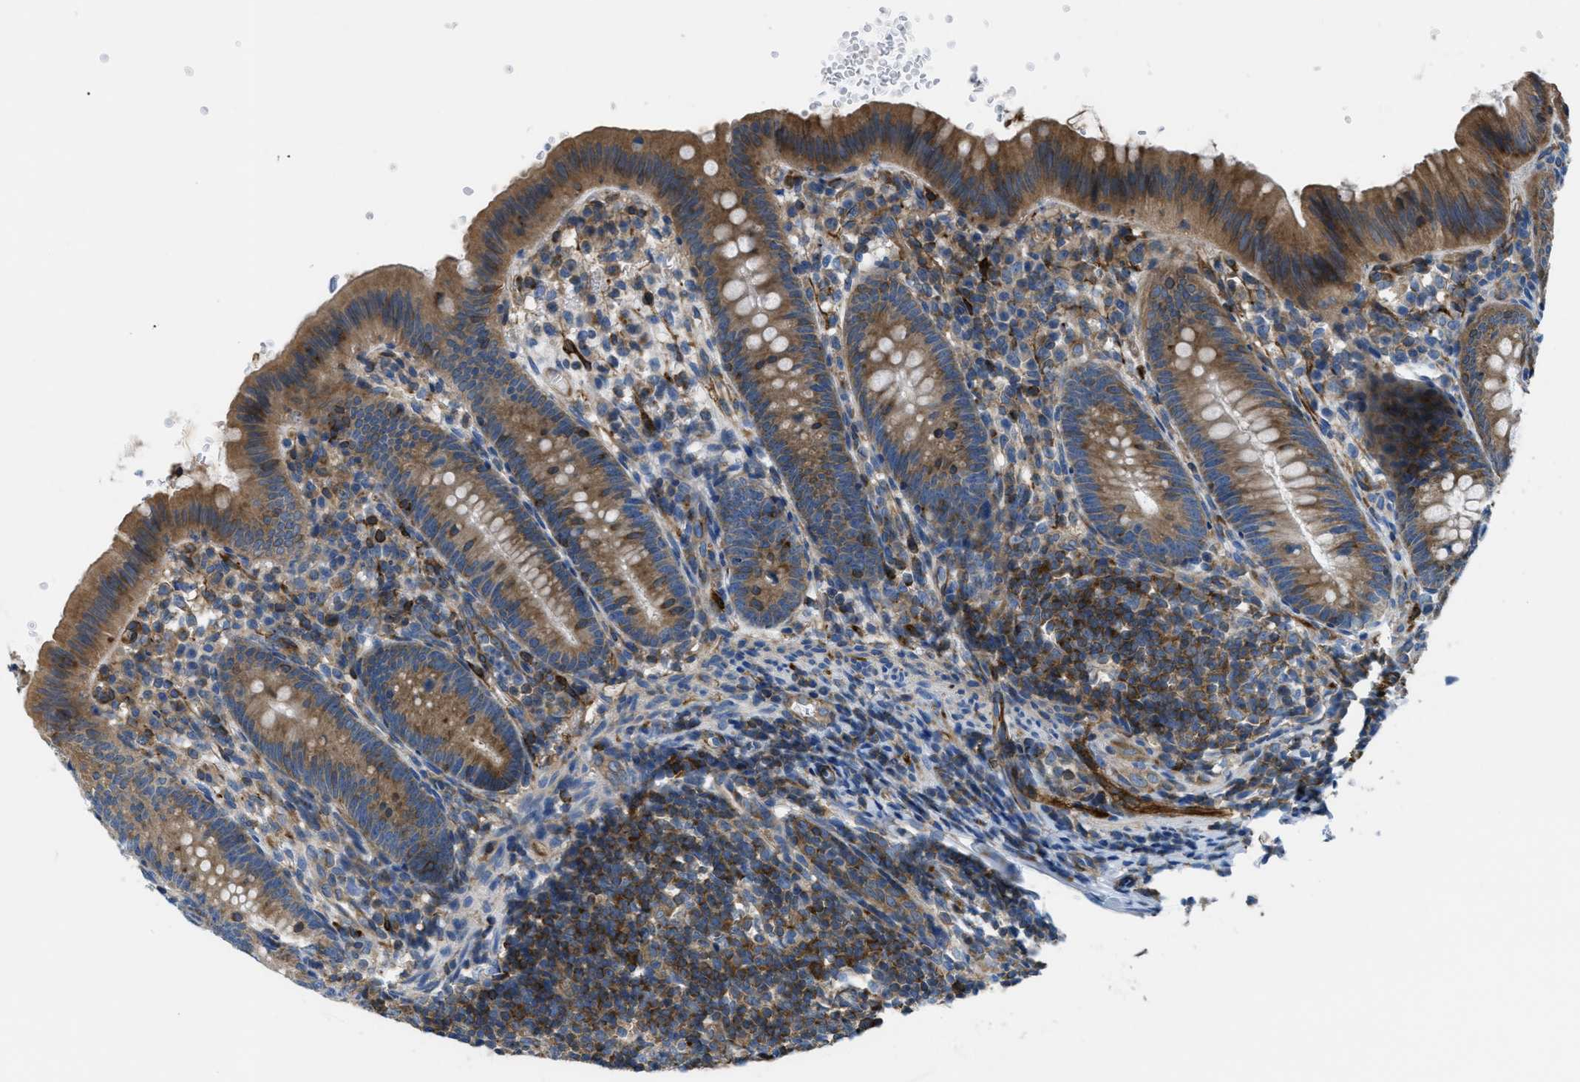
{"staining": {"intensity": "strong", "quantity": "25%-75%", "location": "cytoplasmic/membranous"}, "tissue": "appendix", "cell_type": "Glandular cells", "image_type": "normal", "snomed": [{"axis": "morphology", "description": "Normal tissue, NOS"}, {"axis": "topography", "description": "Appendix"}], "caption": "This photomicrograph reveals immunohistochemistry staining of normal human appendix, with high strong cytoplasmic/membranous staining in approximately 25%-75% of glandular cells.", "gene": "MAPRE2", "patient": {"sex": "male", "age": 1}}